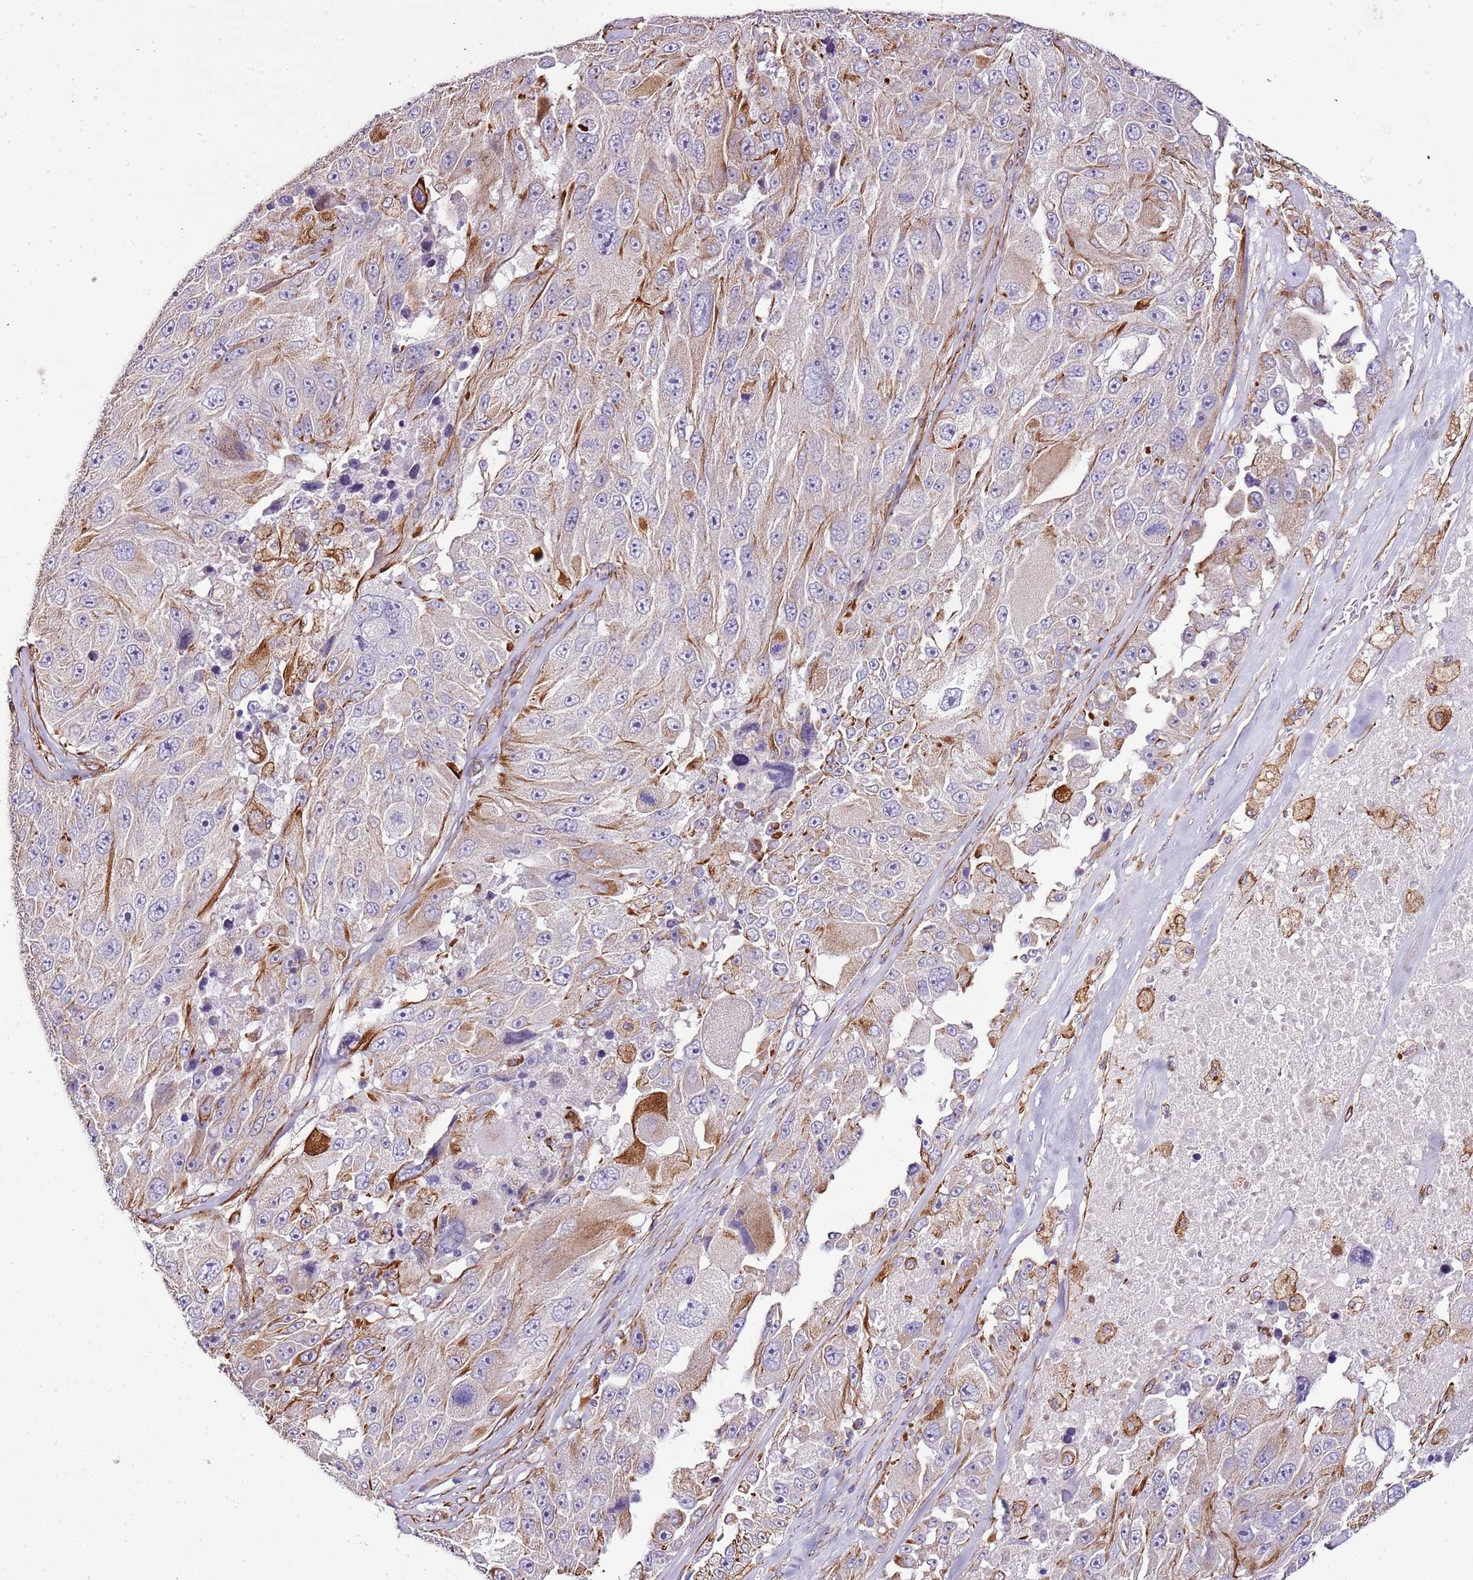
{"staining": {"intensity": "weak", "quantity": "<25%", "location": "cytoplasmic/membranous"}, "tissue": "melanoma", "cell_type": "Tumor cells", "image_type": "cancer", "snomed": [{"axis": "morphology", "description": "Malignant melanoma, Metastatic site"}, {"axis": "topography", "description": "Lymph node"}], "caption": "IHC histopathology image of melanoma stained for a protein (brown), which reveals no staining in tumor cells.", "gene": "ZNF786", "patient": {"sex": "male", "age": 62}}